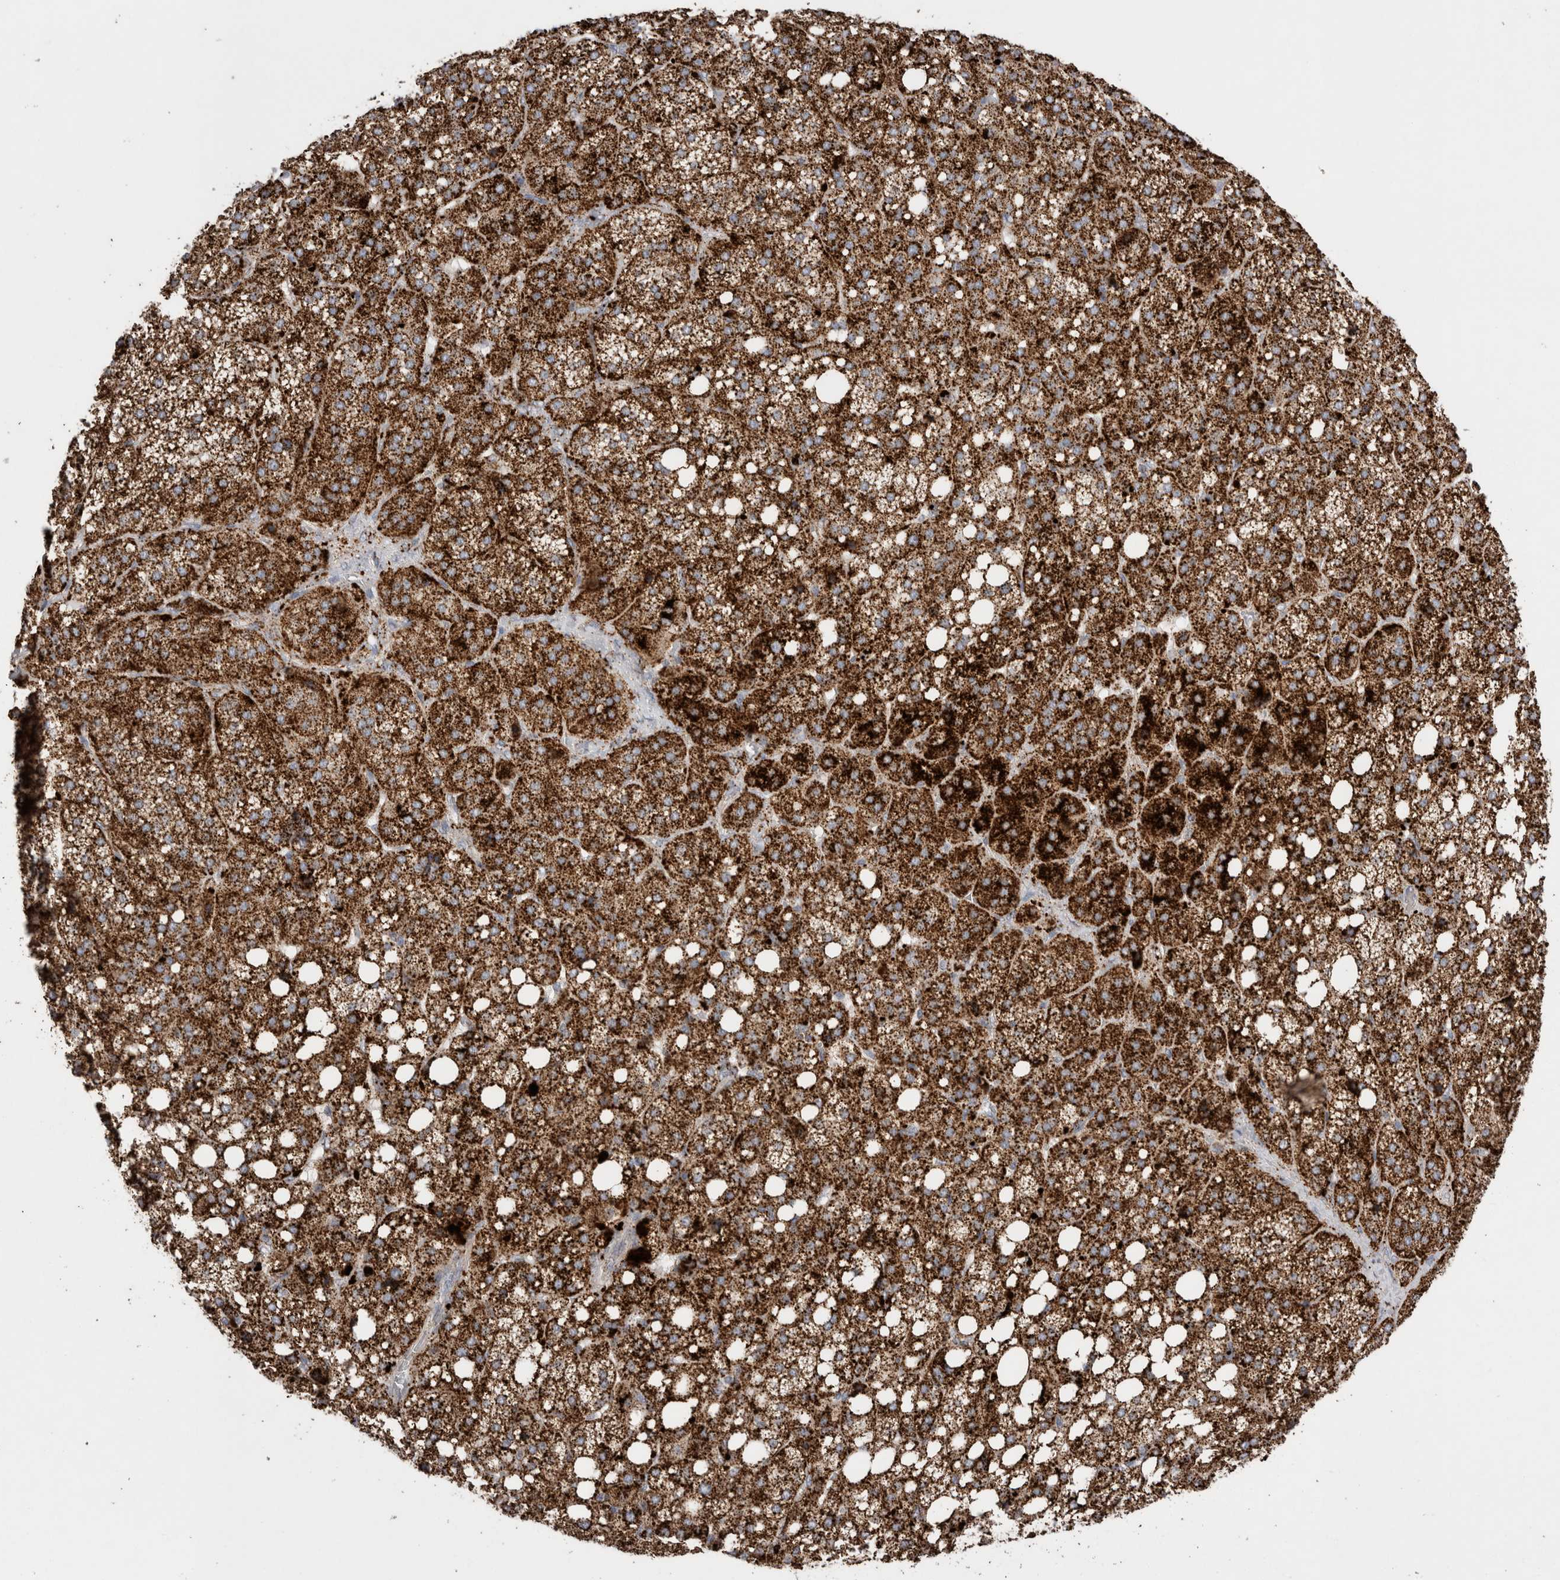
{"staining": {"intensity": "strong", "quantity": ">75%", "location": "cytoplasmic/membranous"}, "tissue": "adrenal gland", "cell_type": "Glandular cells", "image_type": "normal", "snomed": [{"axis": "morphology", "description": "Normal tissue, NOS"}, {"axis": "topography", "description": "Adrenal gland"}], "caption": "Adrenal gland stained with IHC exhibits strong cytoplasmic/membranous positivity in about >75% of glandular cells. Using DAB (brown) and hematoxylin (blue) stains, captured at high magnification using brightfield microscopy.", "gene": "CTSA", "patient": {"sex": "female", "age": 59}}